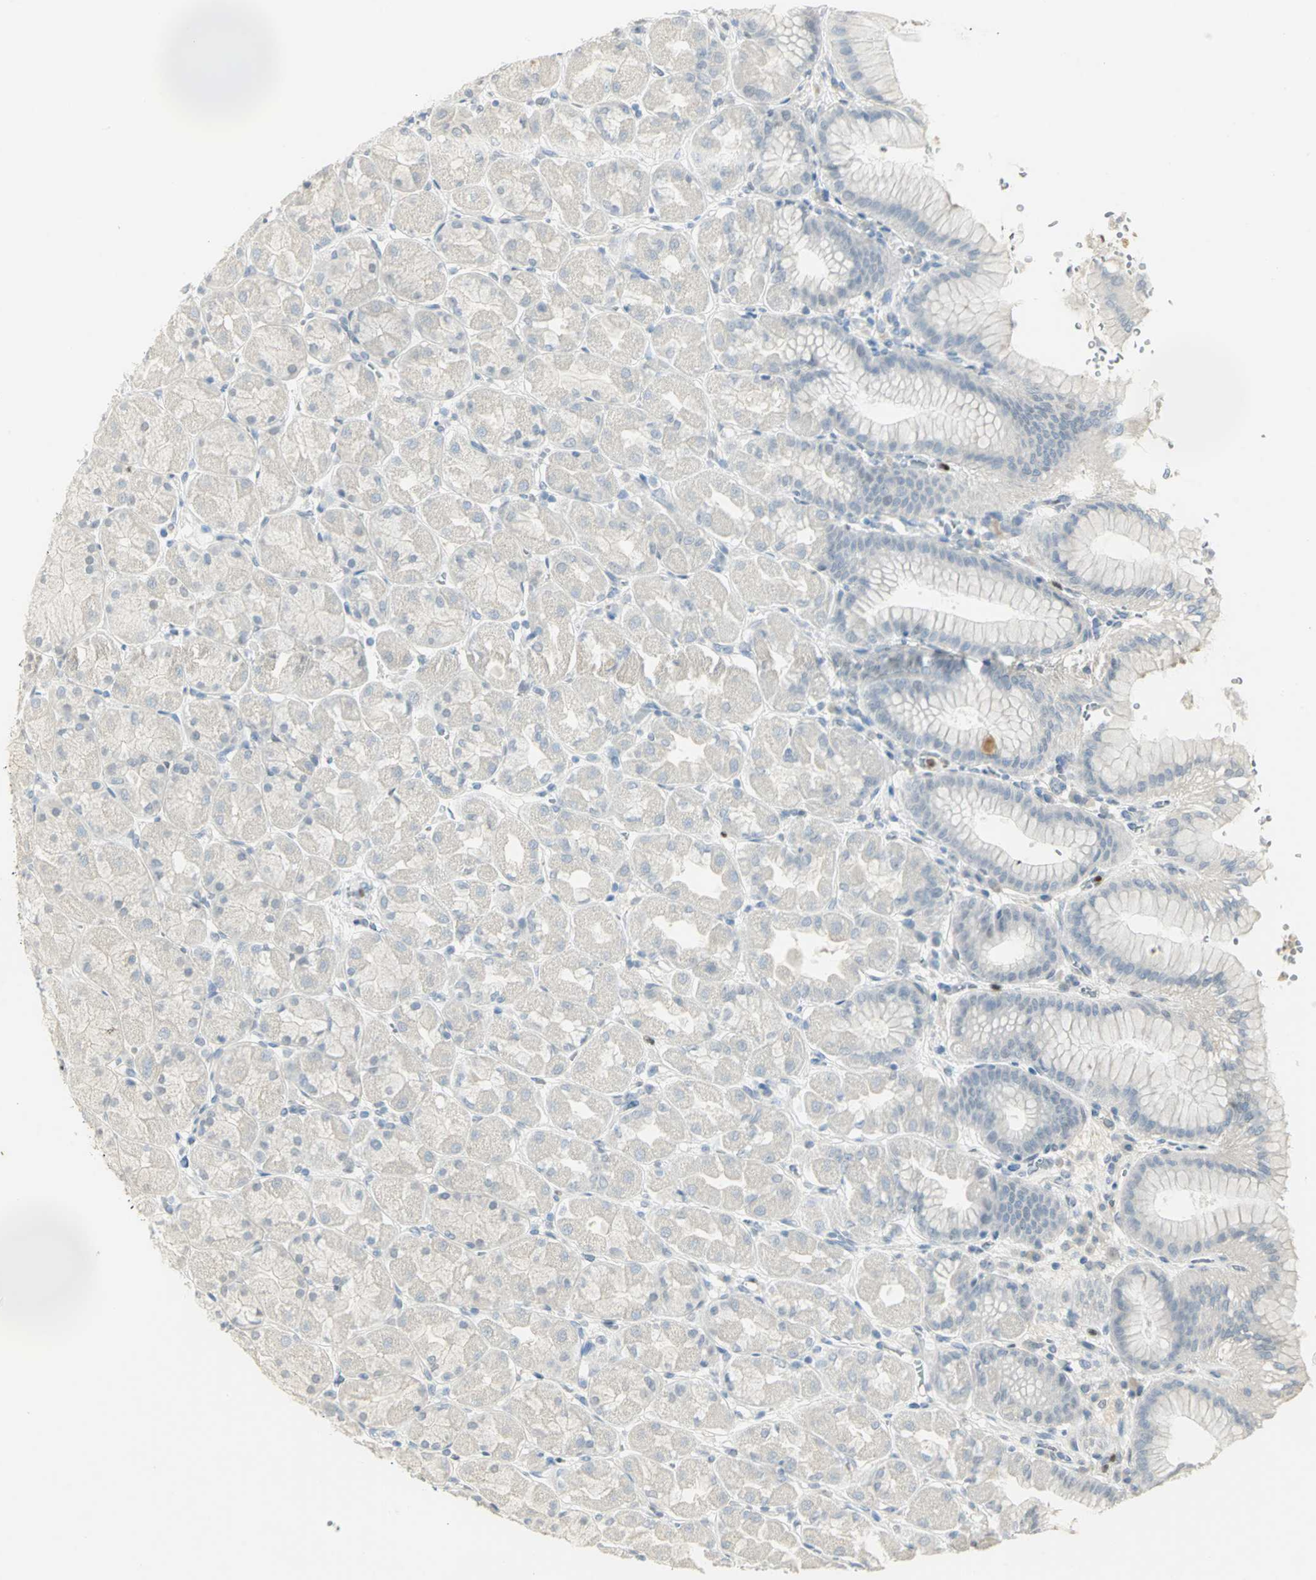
{"staining": {"intensity": "weak", "quantity": "<25%", "location": "cytoplasmic/membranous"}, "tissue": "stomach", "cell_type": "Glandular cells", "image_type": "normal", "snomed": [{"axis": "morphology", "description": "Normal tissue, NOS"}, {"axis": "topography", "description": "Stomach, upper"}], "caption": "This is an immunohistochemistry (IHC) image of unremarkable stomach. There is no staining in glandular cells.", "gene": "BCL6", "patient": {"sex": "female", "age": 56}}